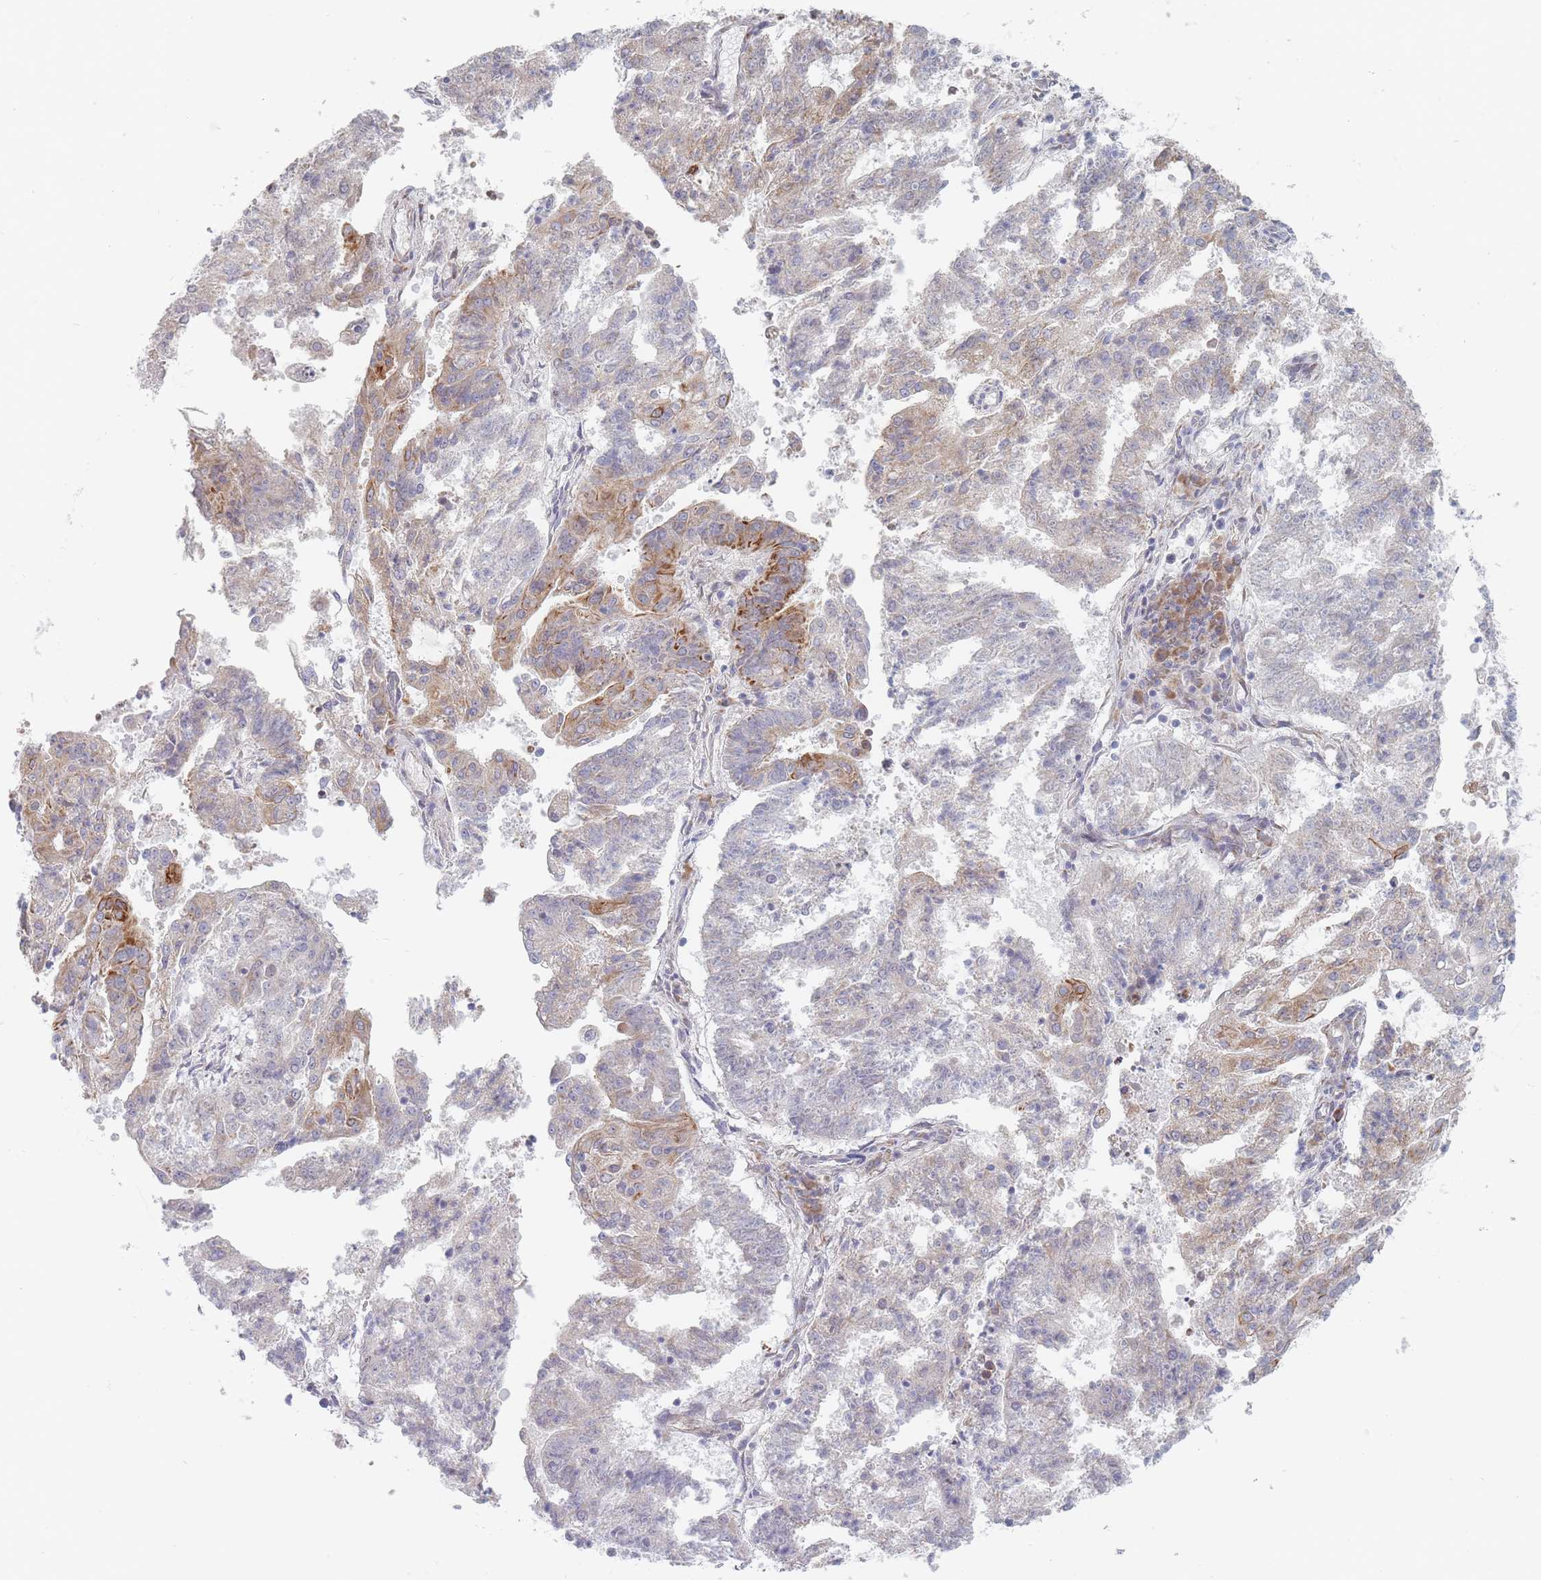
{"staining": {"intensity": "moderate", "quantity": "<25%", "location": "cytoplasmic/membranous"}, "tissue": "endometrial cancer", "cell_type": "Tumor cells", "image_type": "cancer", "snomed": [{"axis": "morphology", "description": "Adenocarcinoma, NOS"}, {"axis": "topography", "description": "Endometrium"}], "caption": "Protein expression analysis of human adenocarcinoma (endometrial) reveals moderate cytoplasmic/membranous staining in approximately <25% of tumor cells.", "gene": "SPATS1", "patient": {"sex": "female", "age": 82}}